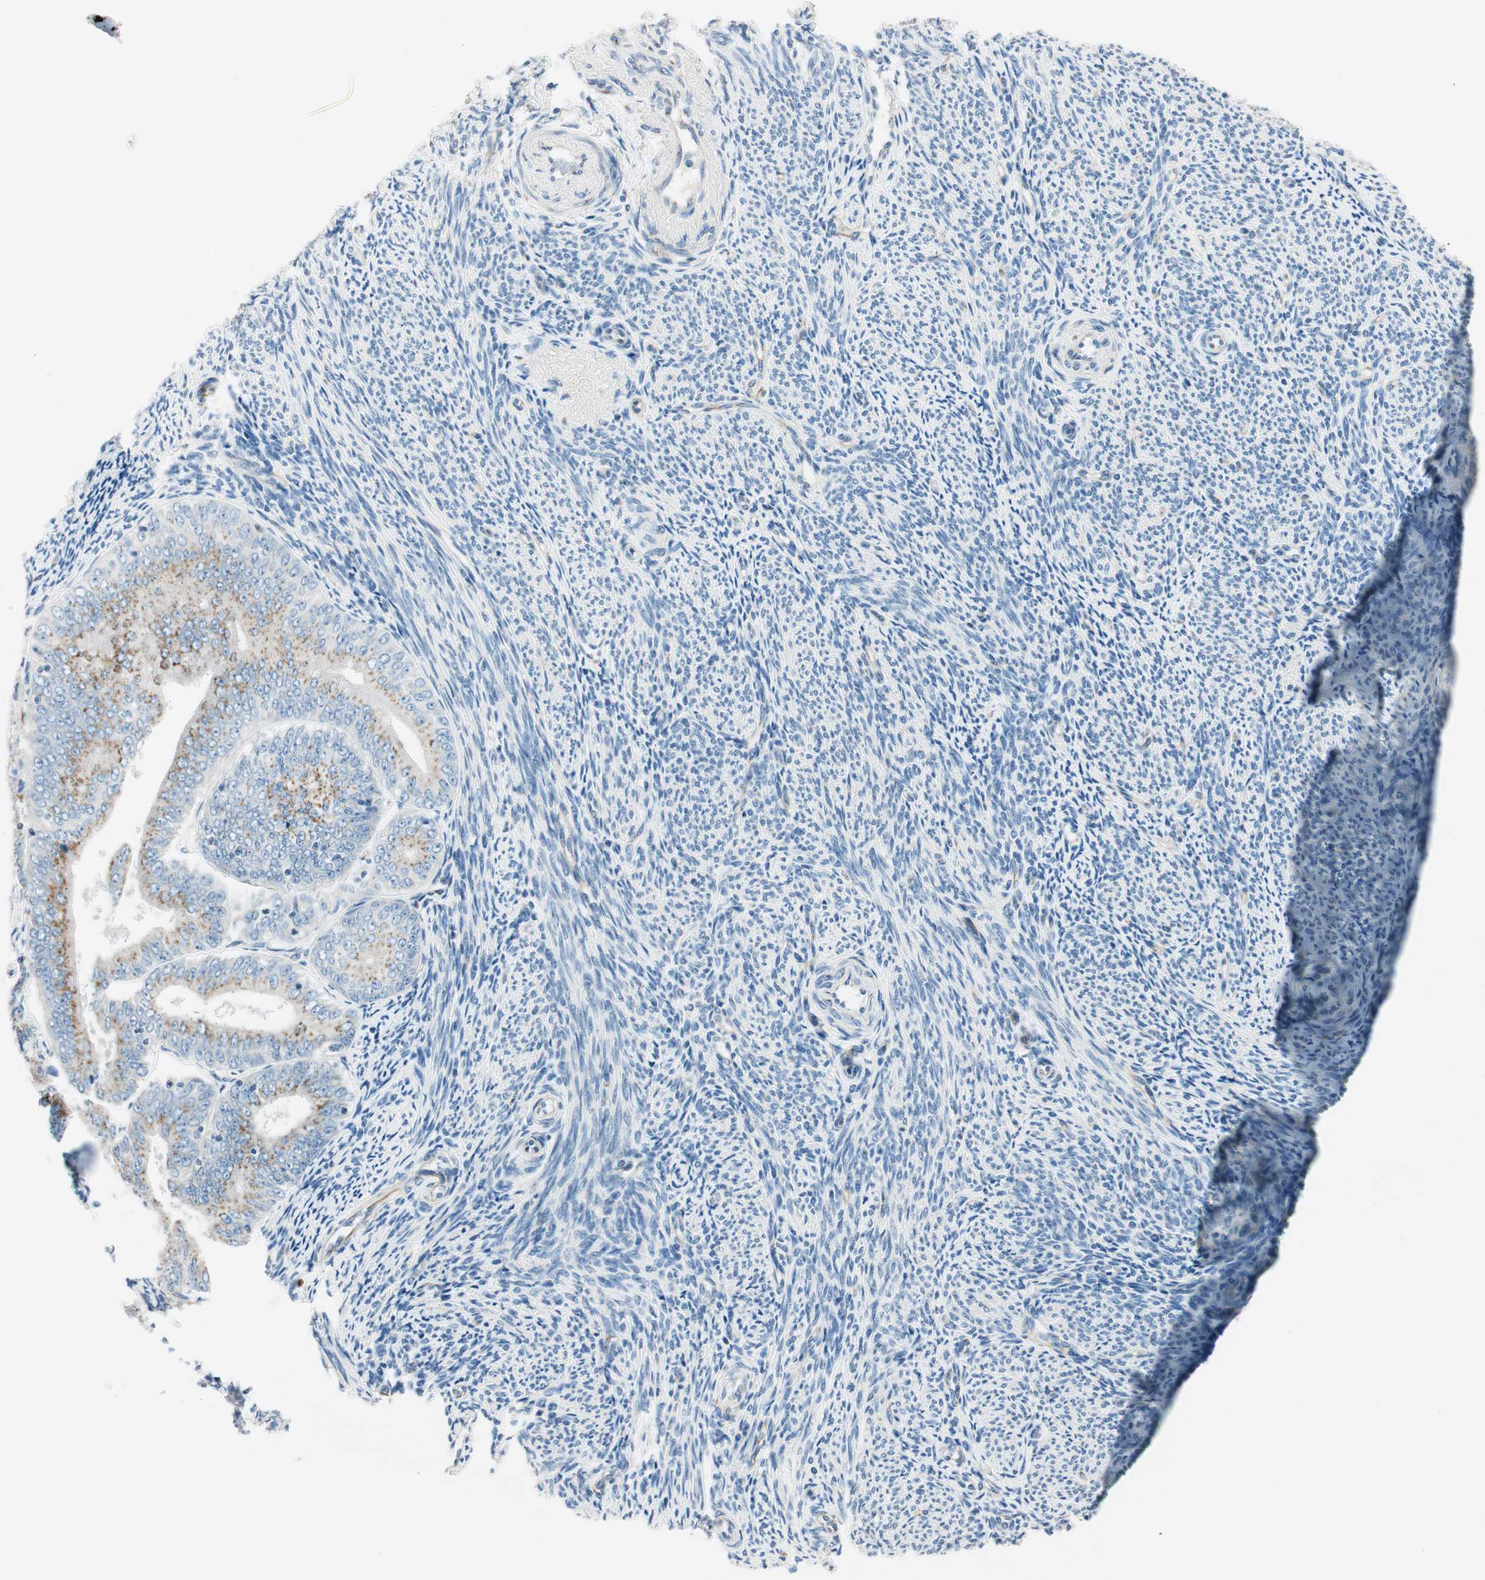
{"staining": {"intensity": "moderate", "quantity": ">75%", "location": "cytoplasmic/membranous"}, "tissue": "endometrial cancer", "cell_type": "Tumor cells", "image_type": "cancer", "snomed": [{"axis": "morphology", "description": "Adenocarcinoma, NOS"}, {"axis": "topography", "description": "Endometrium"}], "caption": "Endometrial cancer tissue shows moderate cytoplasmic/membranous staining in approximately >75% of tumor cells", "gene": "TMF1", "patient": {"sex": "female", "age": 63}}